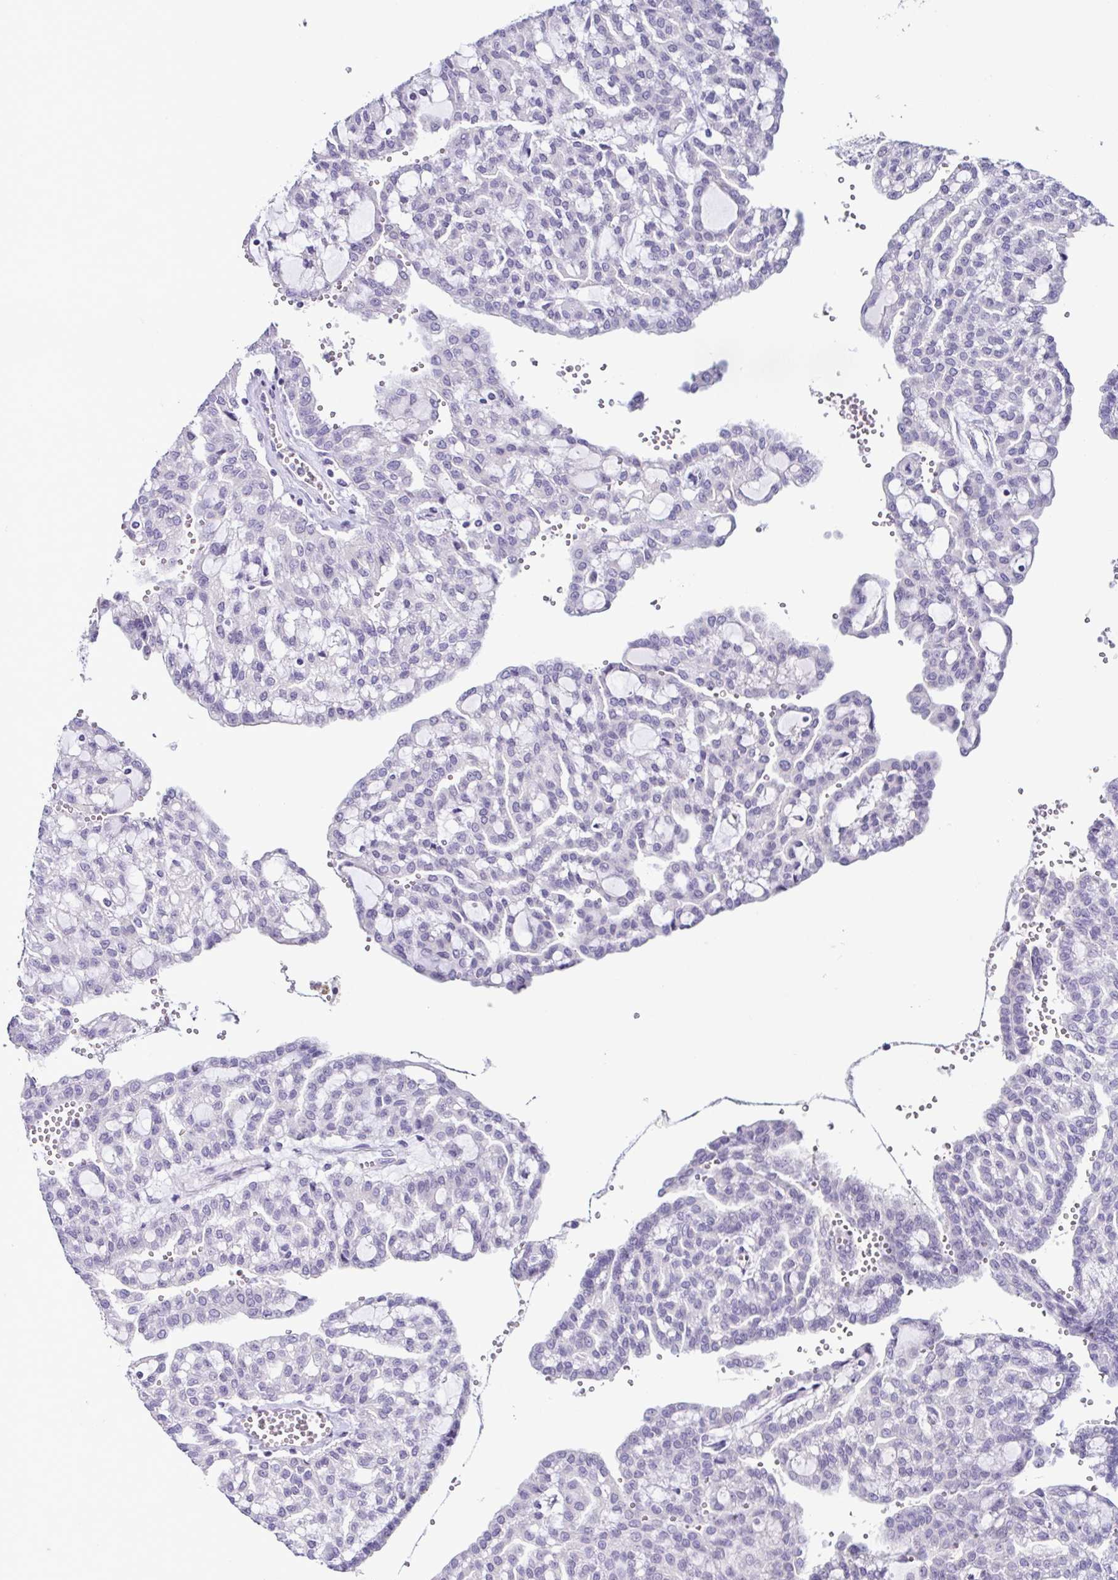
{"staining": {"intensity": "negative", "quantity": "none", "location": "none"}, "tissue": "renal cancer", "cell_type": "Tumor cells", "image_type": "cancer", "snomed": [{"axis": "morphology", "description": "Adenocarcinoma, NOS"}, {"axis": "topography", "description": "Kidney"}], "caption": "High power microscopy micrograph of an IHC image of renal cancer, revealing no significant positivity in tumor cells.", "gene": "TP73", "patient": {"sex": "male", "age": 63}}